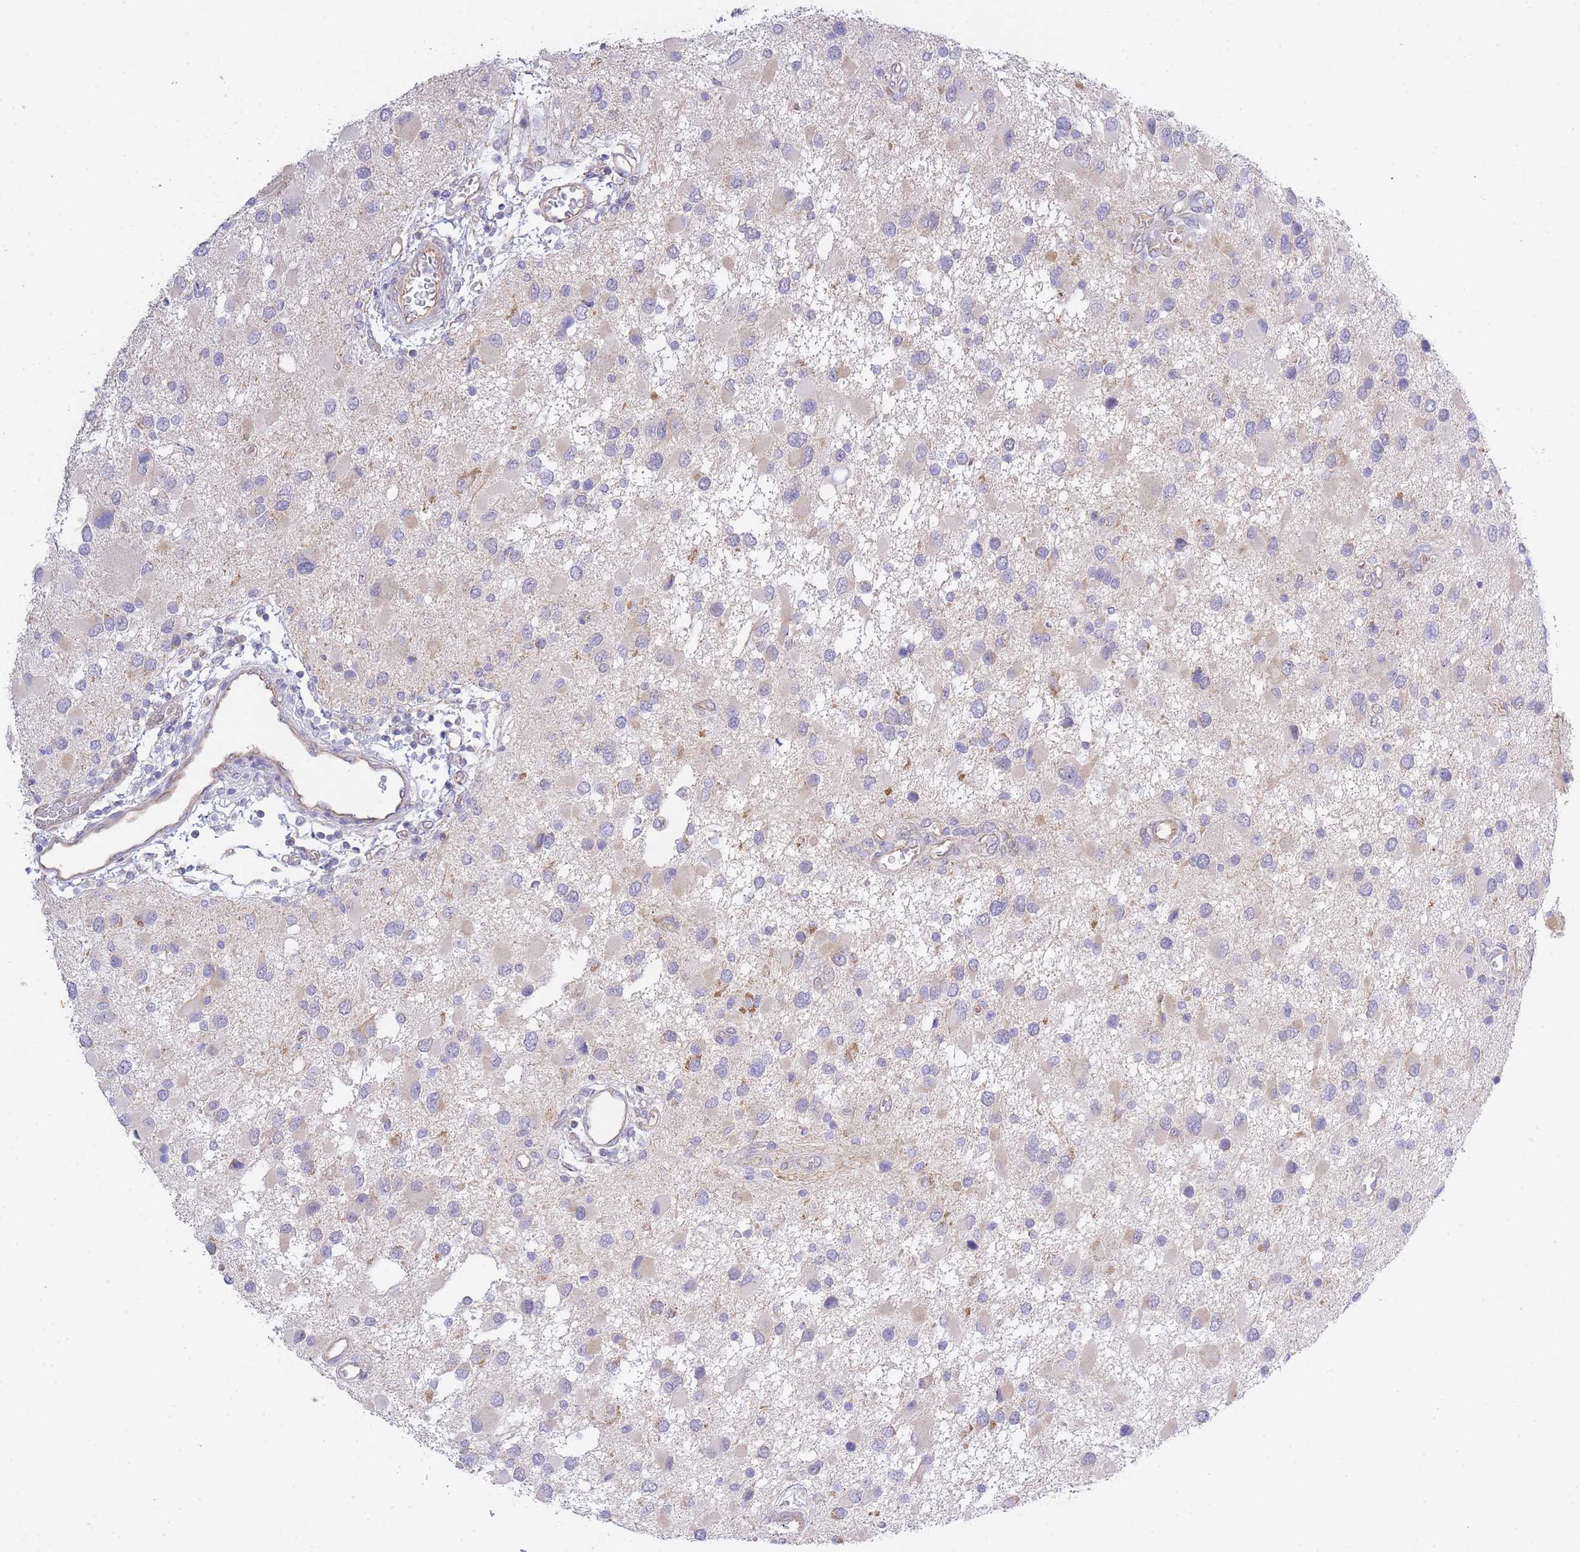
{"staining": {"intensity": "weak", "quantity": "<25%", "location": "cytoplasmic/membranous"}, "tissue": "glioma", "cell_type": "Tumor cells", "image_type": "cancer", "snomed": [{"axis": "morphology", "description": "Glioma, malignant, High grade"}, {"axis": "topography", "description": "Brain"}], "caption": "An immunohistochemistry histopathology image of glioma is shown. There is no staining in tumor cells of glioma.", "gene": "CTBP1", "patient": {"sex": "male", "age": 53}}